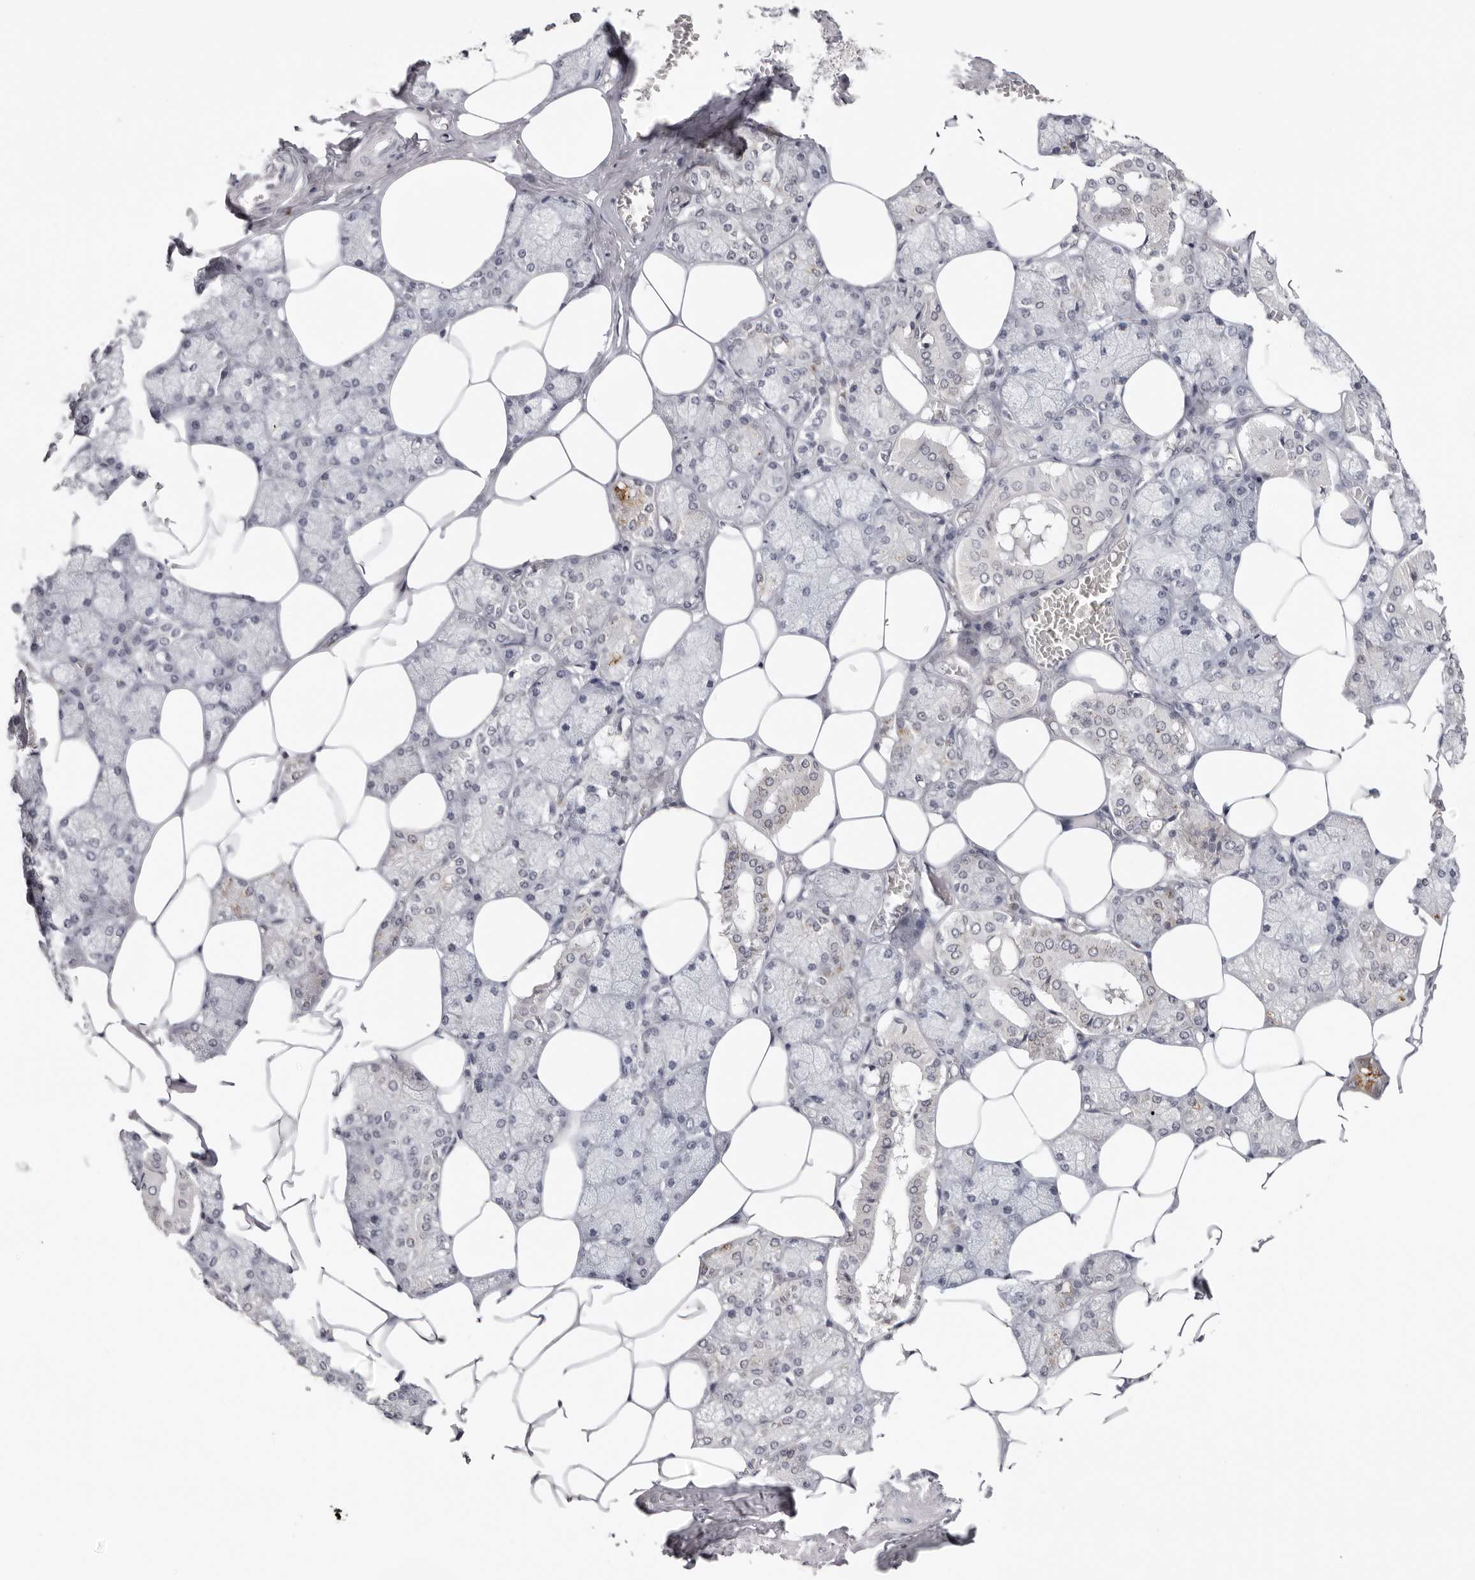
{"staining": {"intensity": "moderate", "quantity": "<25%", "location": "cytoplasmic/membranous"}, "tissue": "salivary gland", "cell_type": "Glandular cells", "image_type": "normal", "snomed": [{"axis": "morphology", "description": "Normal tissue, NOS"}, {"axis": "topography", "description": "Salivary gland"}], "caption": "Protein expression analysis of unremarkable salivary gland shows moderate cytoplasmic/membranous expression in approximately <25% of glandular cells. (IHC, brightfield microscopy, high magnification).", "gene": "PRUNE1", "patient": {"sex": "male", "age": 62}}